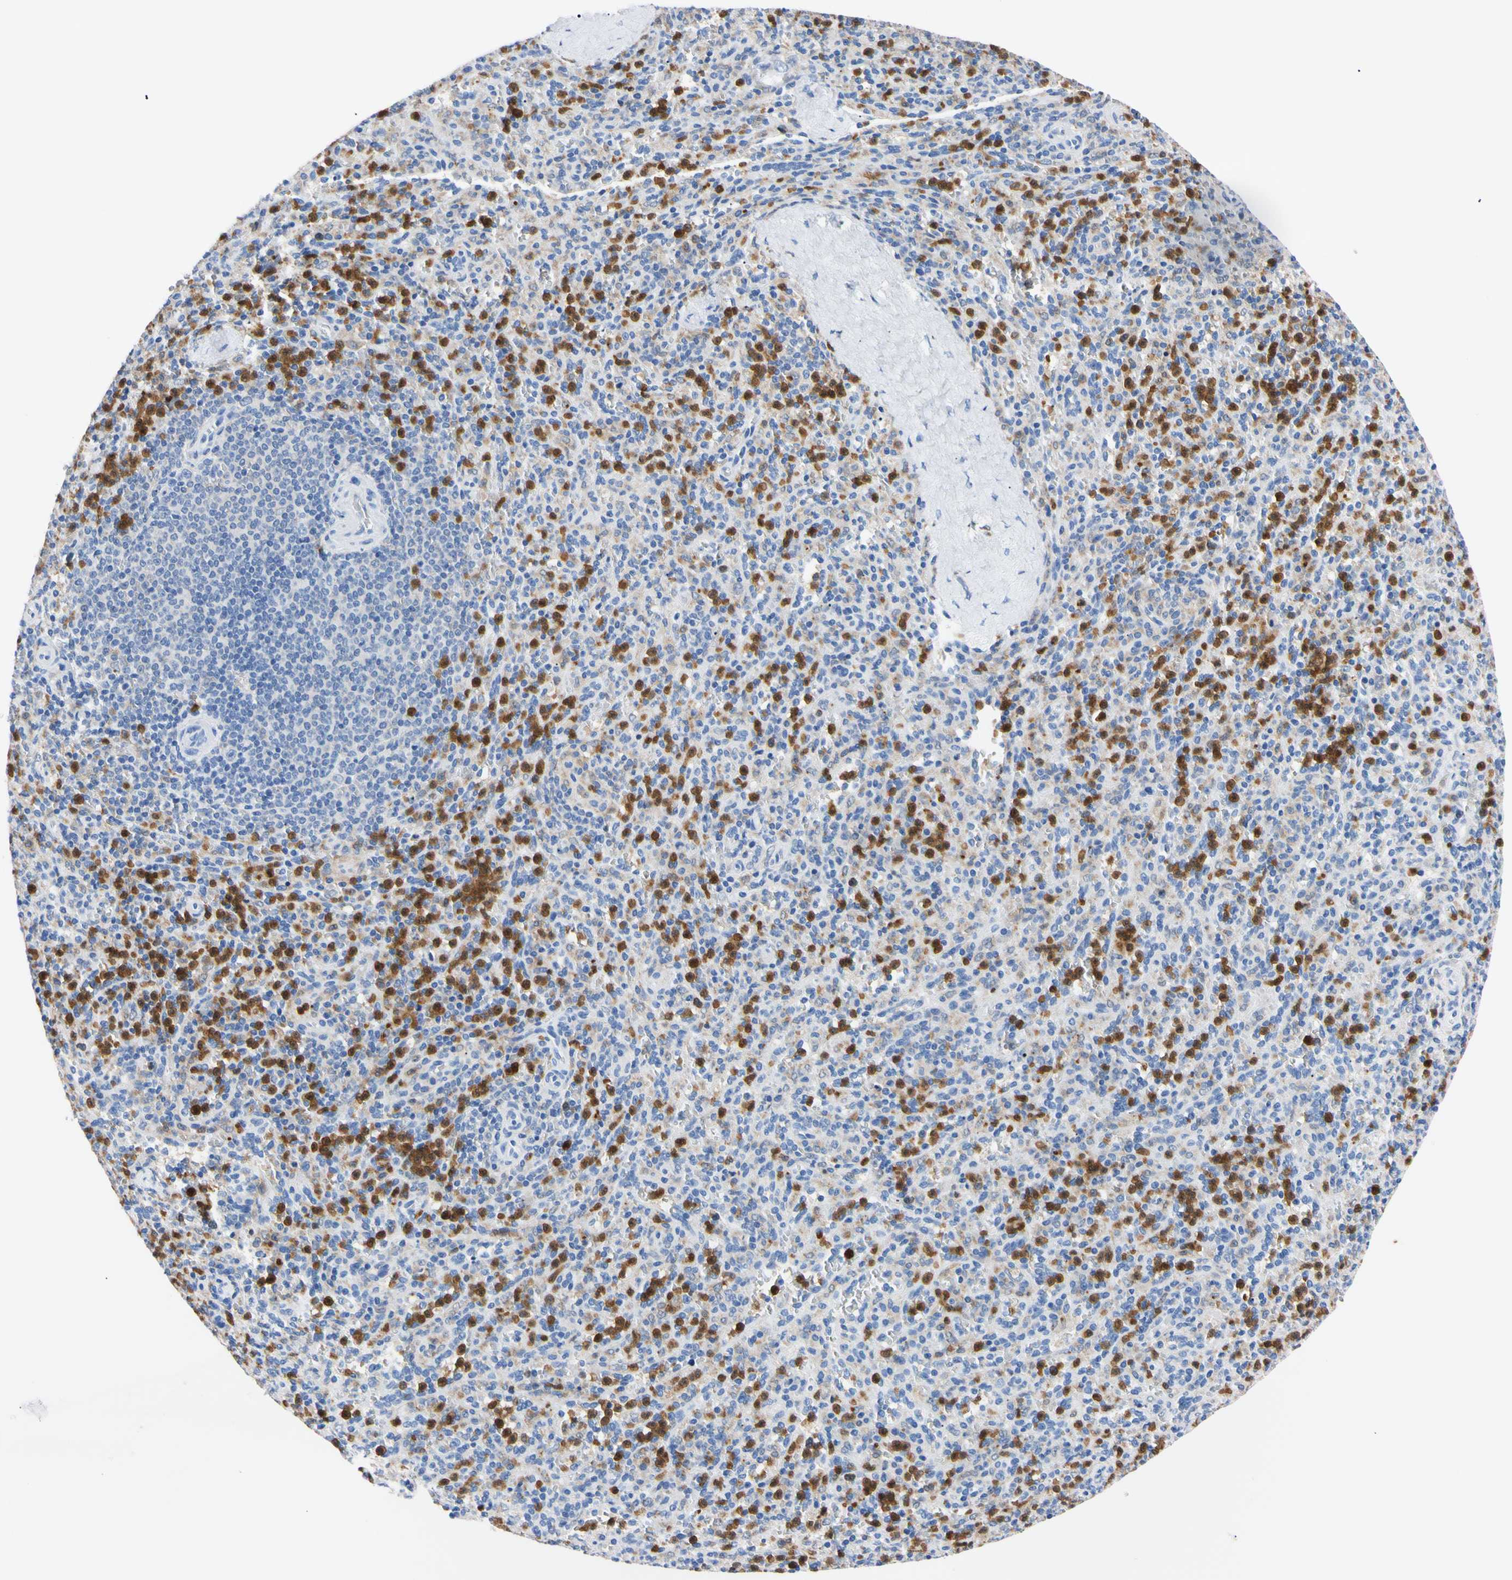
{"staining": {"intensity": "strong", "quantity": "25%-75%", "location": "cytoplasmic/membranous,nuclear"}, "tissue": "spleen", "cell_type": "Cells in red pulp", "image_type": "normal", "snomed": [{"axis": "morphology", "description": "Normal tissue, NOS"}, {"axis": "topography", "description": "Spleen"}], "caption": "Immunohistochemistry image of benign spleen: human spleen stained using IHC shows high levels of strong protein expression localized specifically in the cytoplasmic/membranous,nuclear of cells in red pulp, appearing as a cytoplasmic/membranous,nuclear brown color.", "gene": "NCF4", "patient": {"sex": "male", "age": 36}}